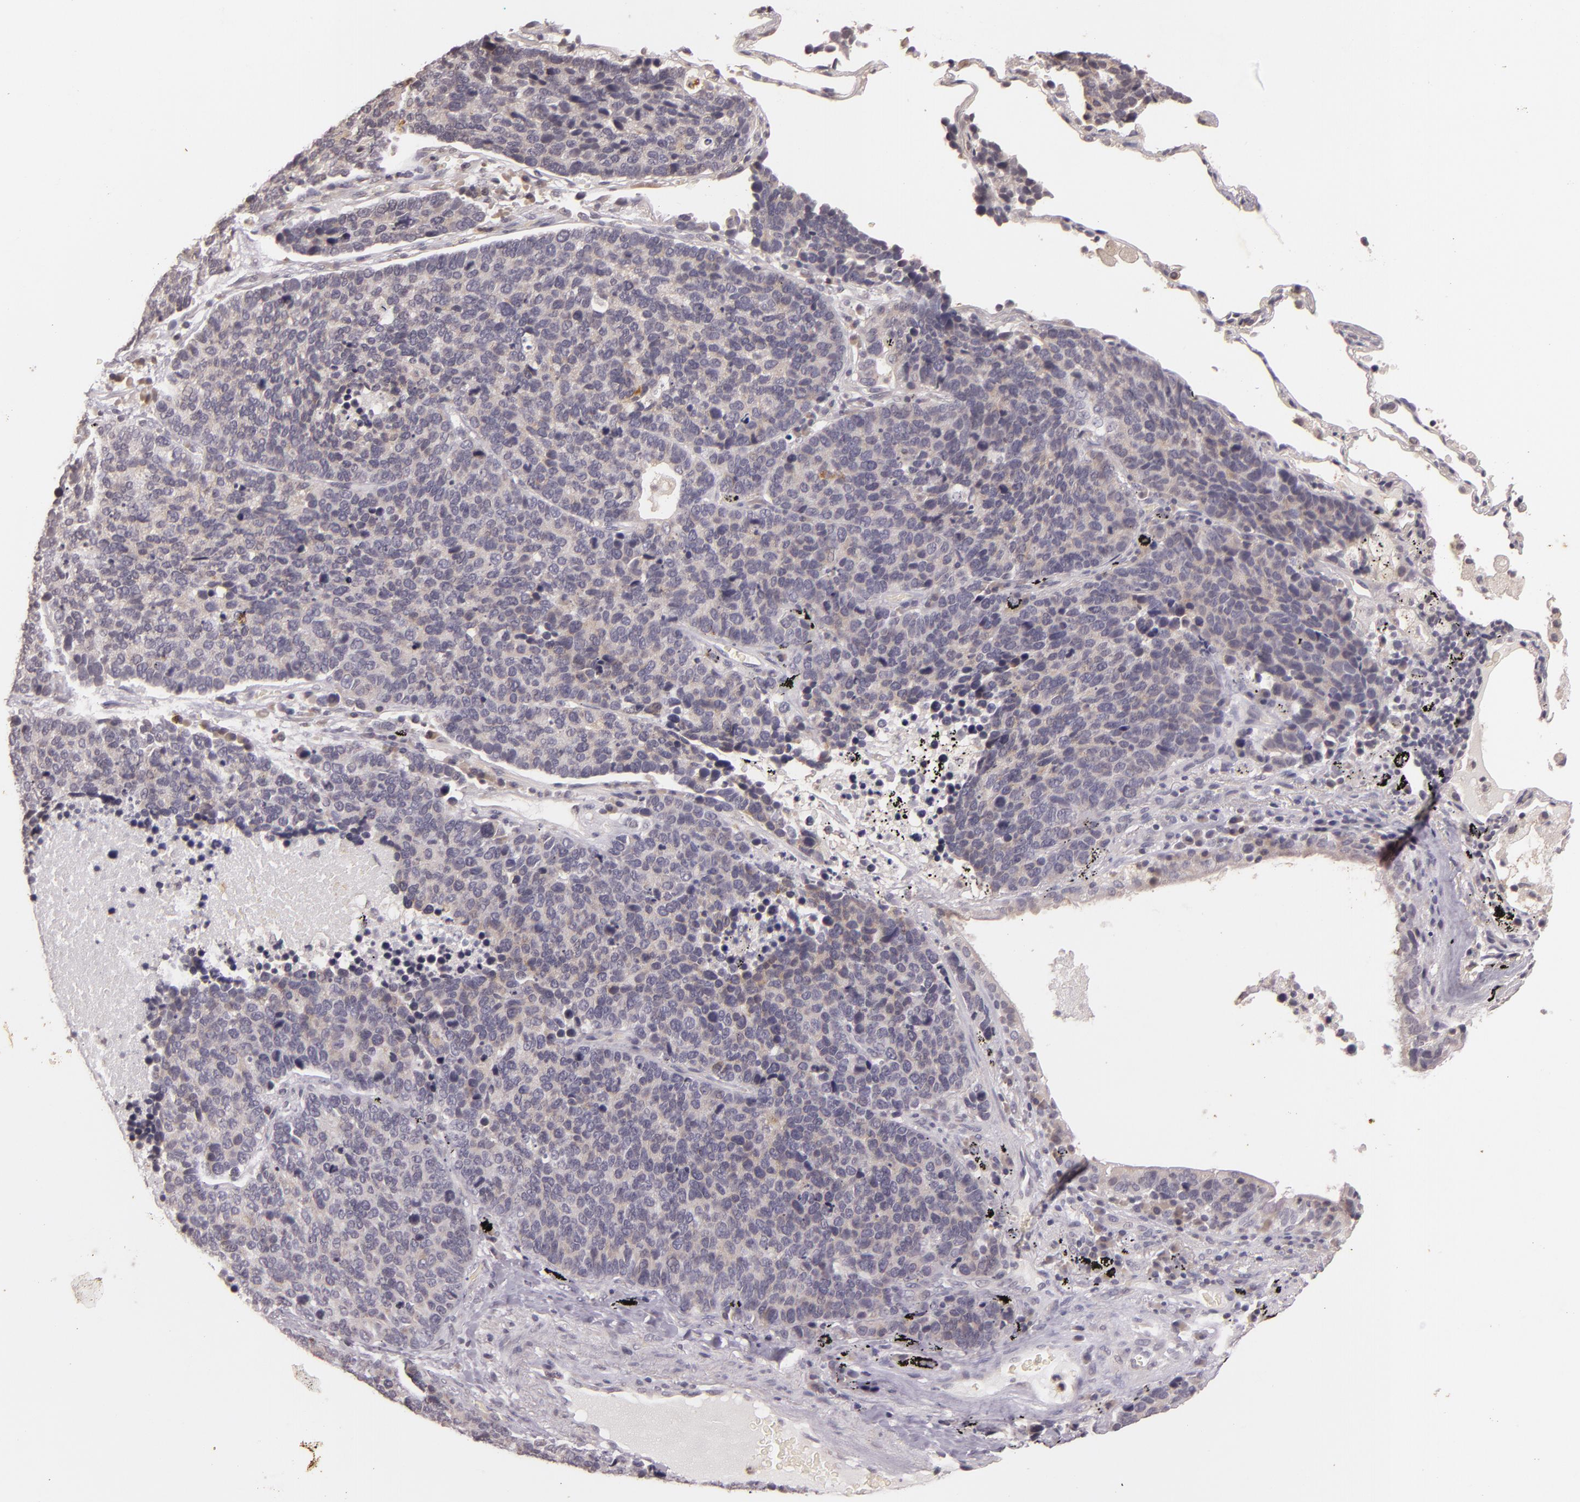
{"staining": {"intensity": "negative", "quantity": "none", "location": "none"}, "tissue": "lung cancer", "cell_type": "Tumor cells", "image_type": "cancer", "snomed": [{"axis": "morphology", "description": "Neoplasm, malignant, NOS"}, {"axis": "topography", "description": "Lung"}], "caption": "Tumor cells are negative for brown protein staining in lung cancer (malignant neoplasm).", "gene": "TFF1", "patient": {"sex": "female", "age": 75}}